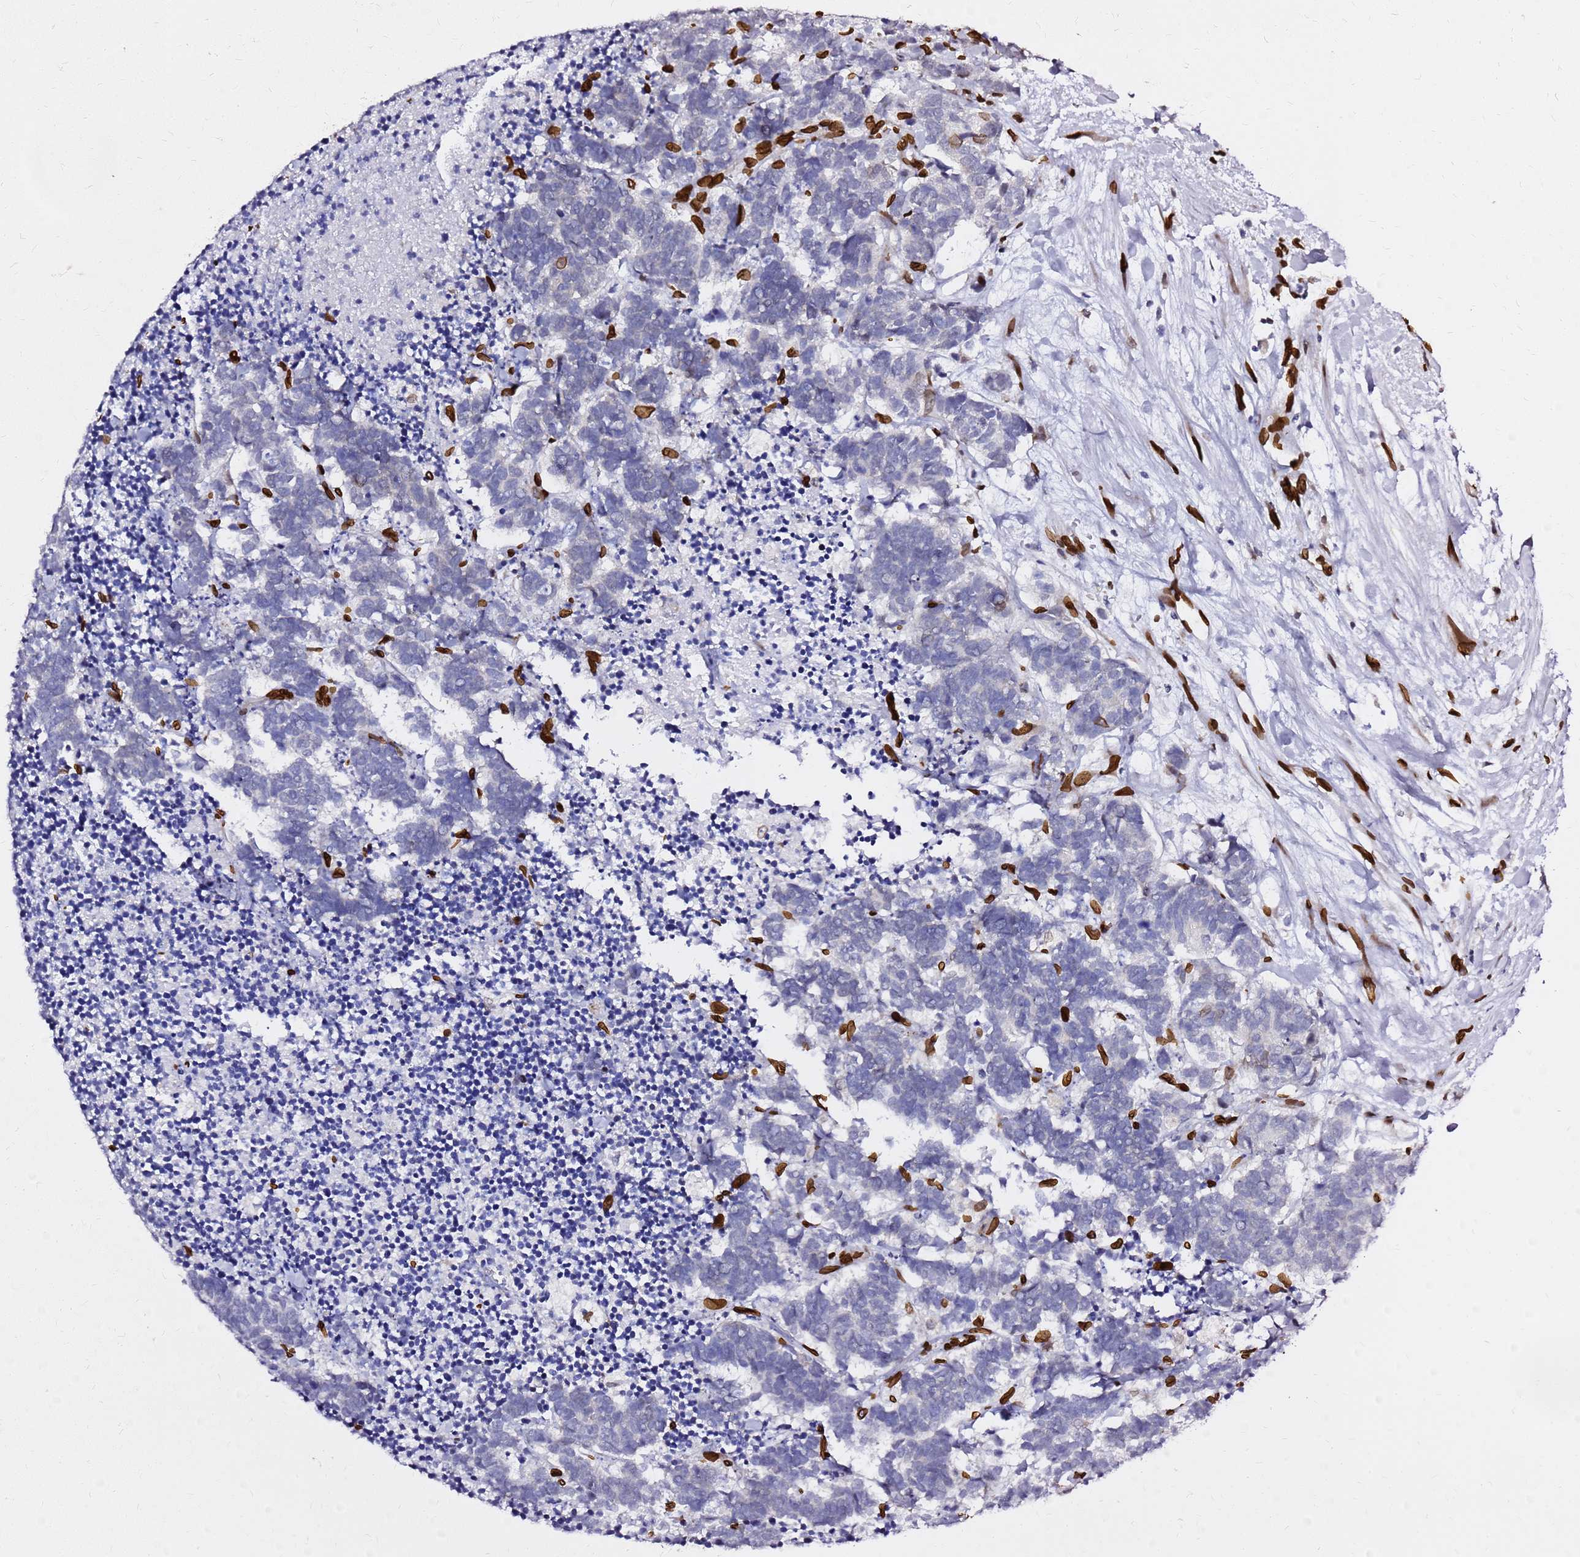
{"staining": {"intensity": "negative", "quantity": "none", "location": "none"}, "tissue": "carcinoid", "cell_type": "Tumor cells", "image_type": "cancer", "snomed": [{"axis": "morphology", "description": "Carcinoma, NOS"}, {"axis": "morphology", "description": "Carcinoid, malignant, NOS"}, {"axis": "topography", "description": "Urinary bladder"}], "caption": "Photomicrograph shows no protein positivity in tumor cells of carcinoid tissue.", "gene": "C6orf141", "patient": {"sex": "male", "age": 57}}